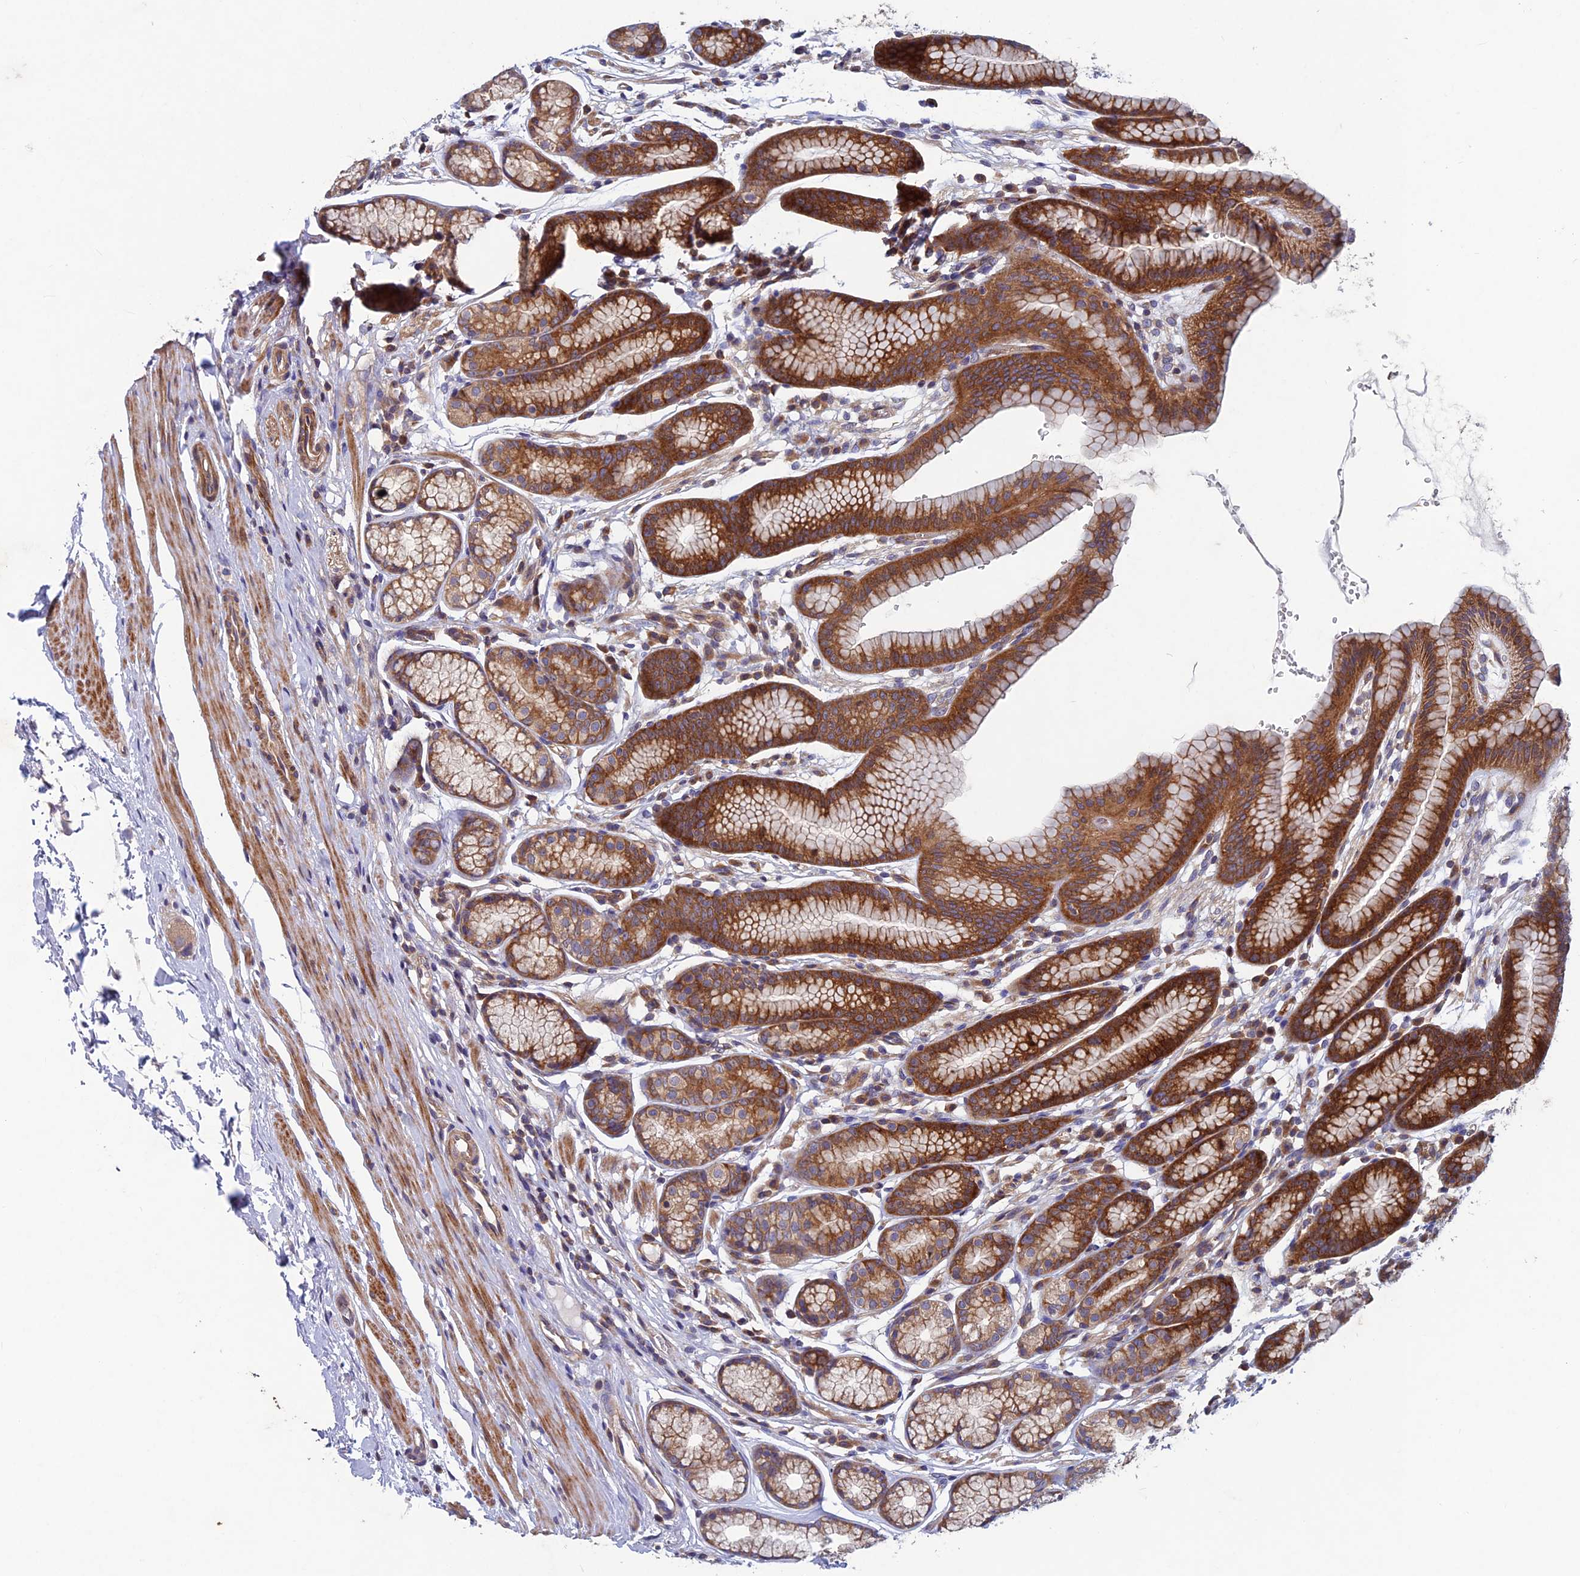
{"staining": {"intensity": "strong", "quantity": "25%-75%", "location": "cytoplasmic/membranous"}, "tissue": "stomach", "cell_type": "Glandular cells", "image_type": "normal", "snomed": [{"axis": "morphology", "description": "Normal tissue, NOS"}, {"axis": "topography", "description": "Stomach"}], "caption": "High-magnification brightfield microscopy of unremarkable stomach stained with DAB (3,3'-diaminobenzidine) (brown) and counterstained with hematoxylin (blue). glandular cells exhibit strong cytoplasmic/membranous staining is appreciated in approximately25%-75% of cells.", "gene": "NCAPG", "patient": {"sex": "male", "age": 42}}